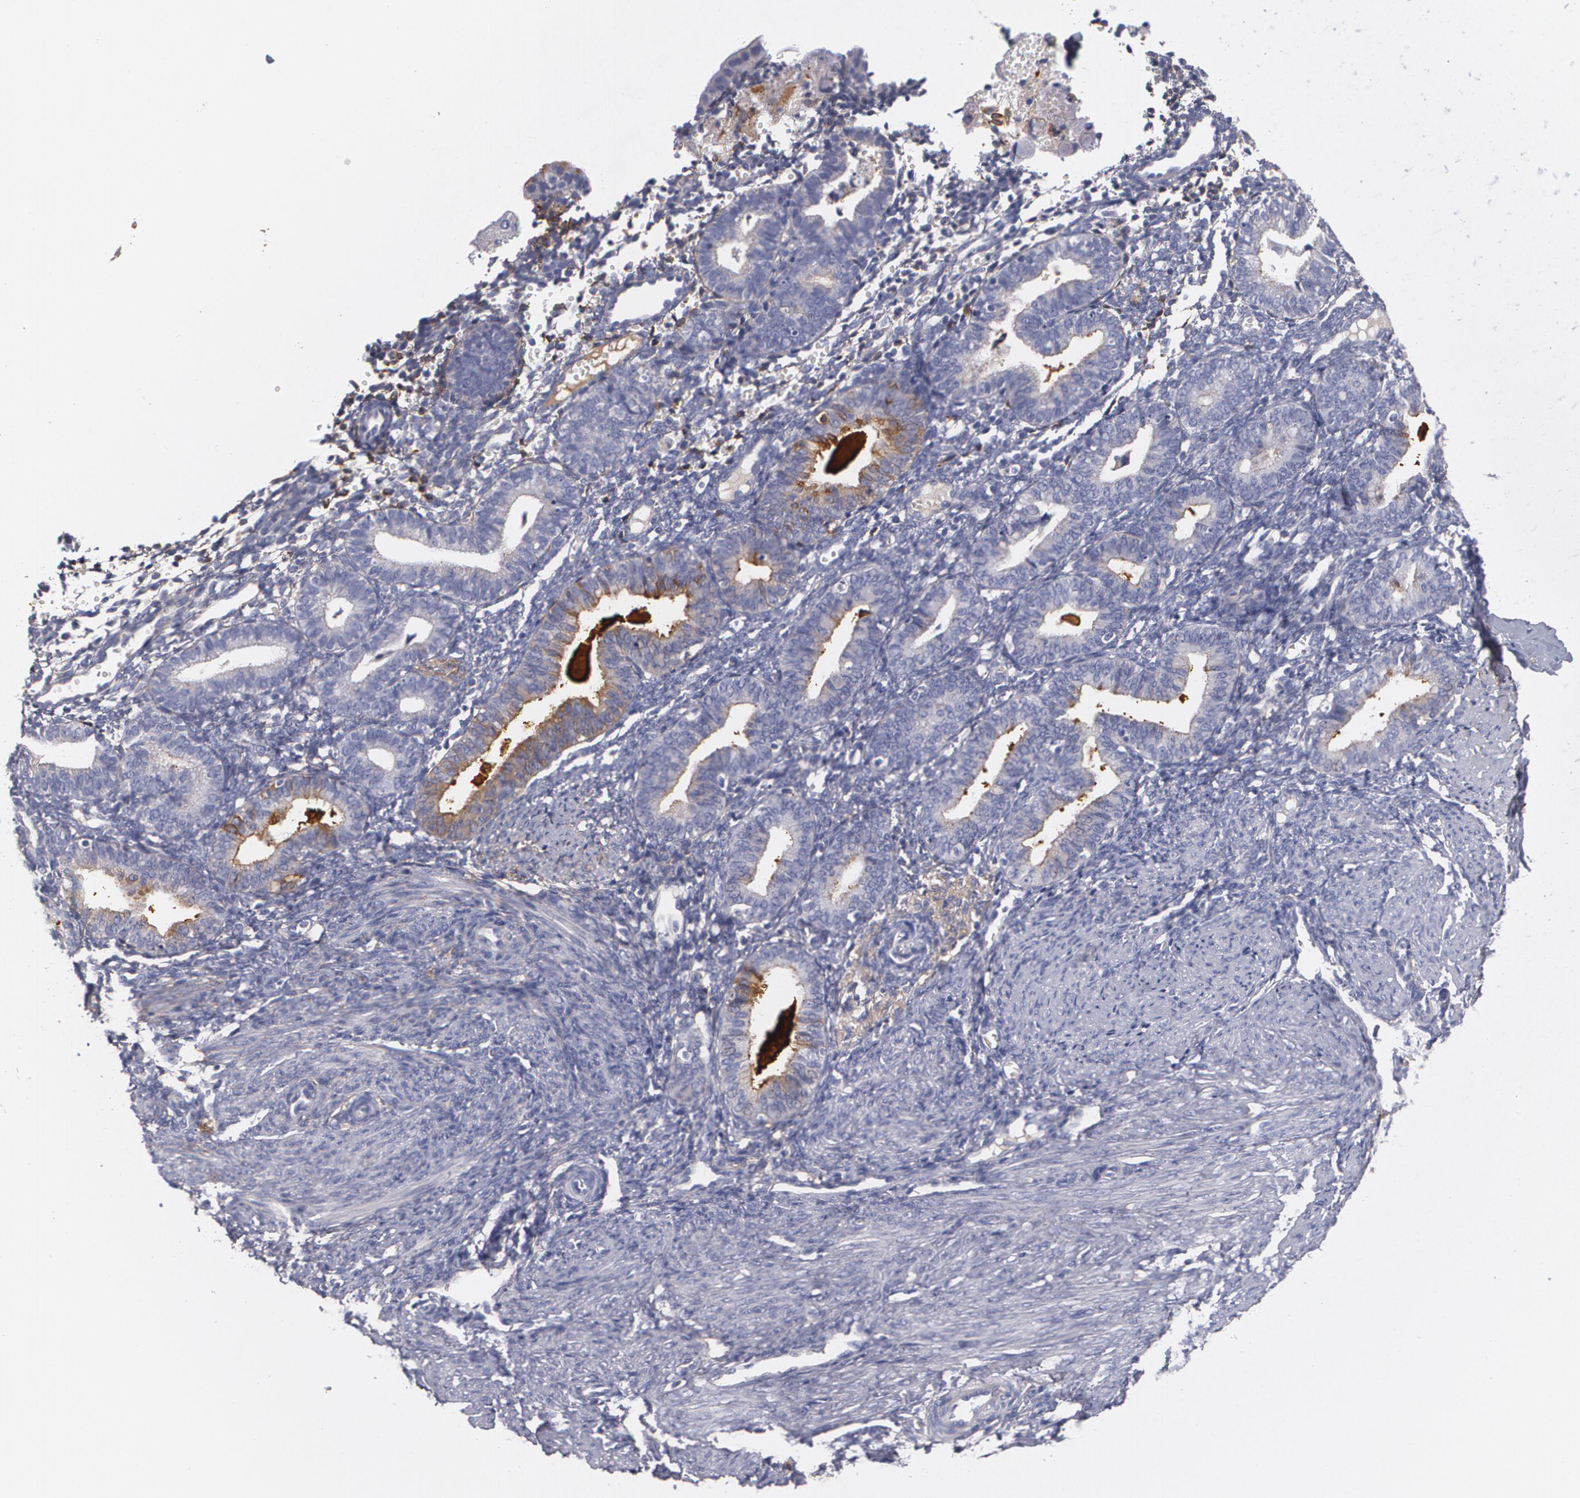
{"staining": {"intensity": "negative", "quantity": "none", "location": "none"}, "tissue": "endometrium", "cell_type": "Cells in endometrial stroma", "image_type": "normal", "snomed": [{"axis": "morphology", "description": "Normal tissue, NOS"}, {"axis": "topography", "description": "Endometrium"}], "caption": "High power microscopy photomicrograph of an immunohistochemistry photomicrograph of unremarkable endometrium, revealing no significant expression in cells in endometrial stroma.", "gene": "FBLN1", "patient": {"sex": "female", "age": 61}}